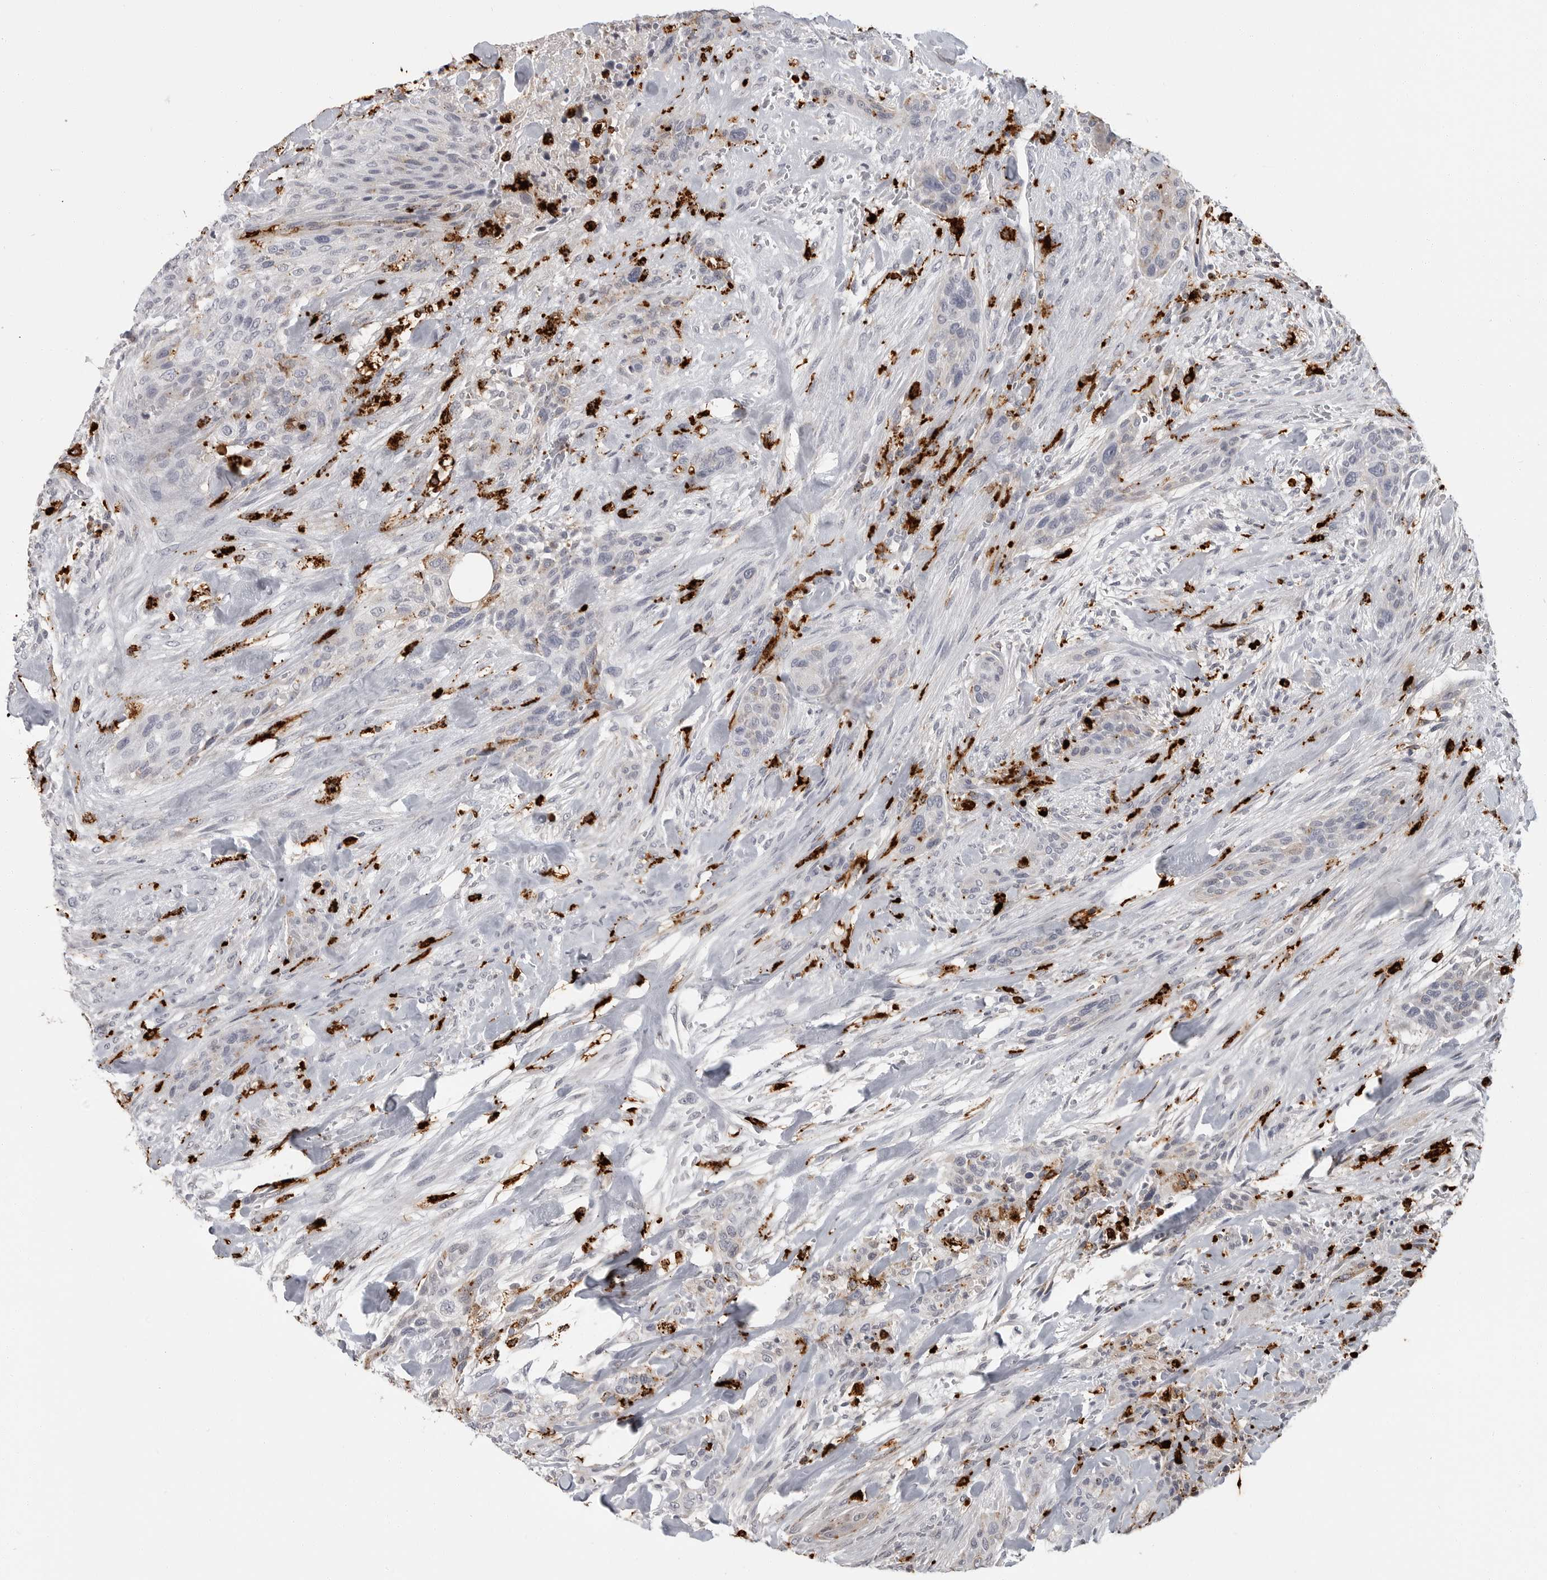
{"staining": {"intensity": "negative", "quantity": "none", "location": "none"}, "tissue": "urothelial cancer", "cell_type": "Tumor cells", "image_type": "cancer", "snomed": [{"axis": "morphology", "description": "Urothelial carcinoma, High grade"}, {"axis": "topography", "description": "Urinary bladder"}], "caption": "An immunohistochemistry histopathology image of urothelial cancer is shown. There is no staining in tumor cells of urothelial cancer.", "gene": "IFI30", "patient": {"sex": "male", "age": 35}}